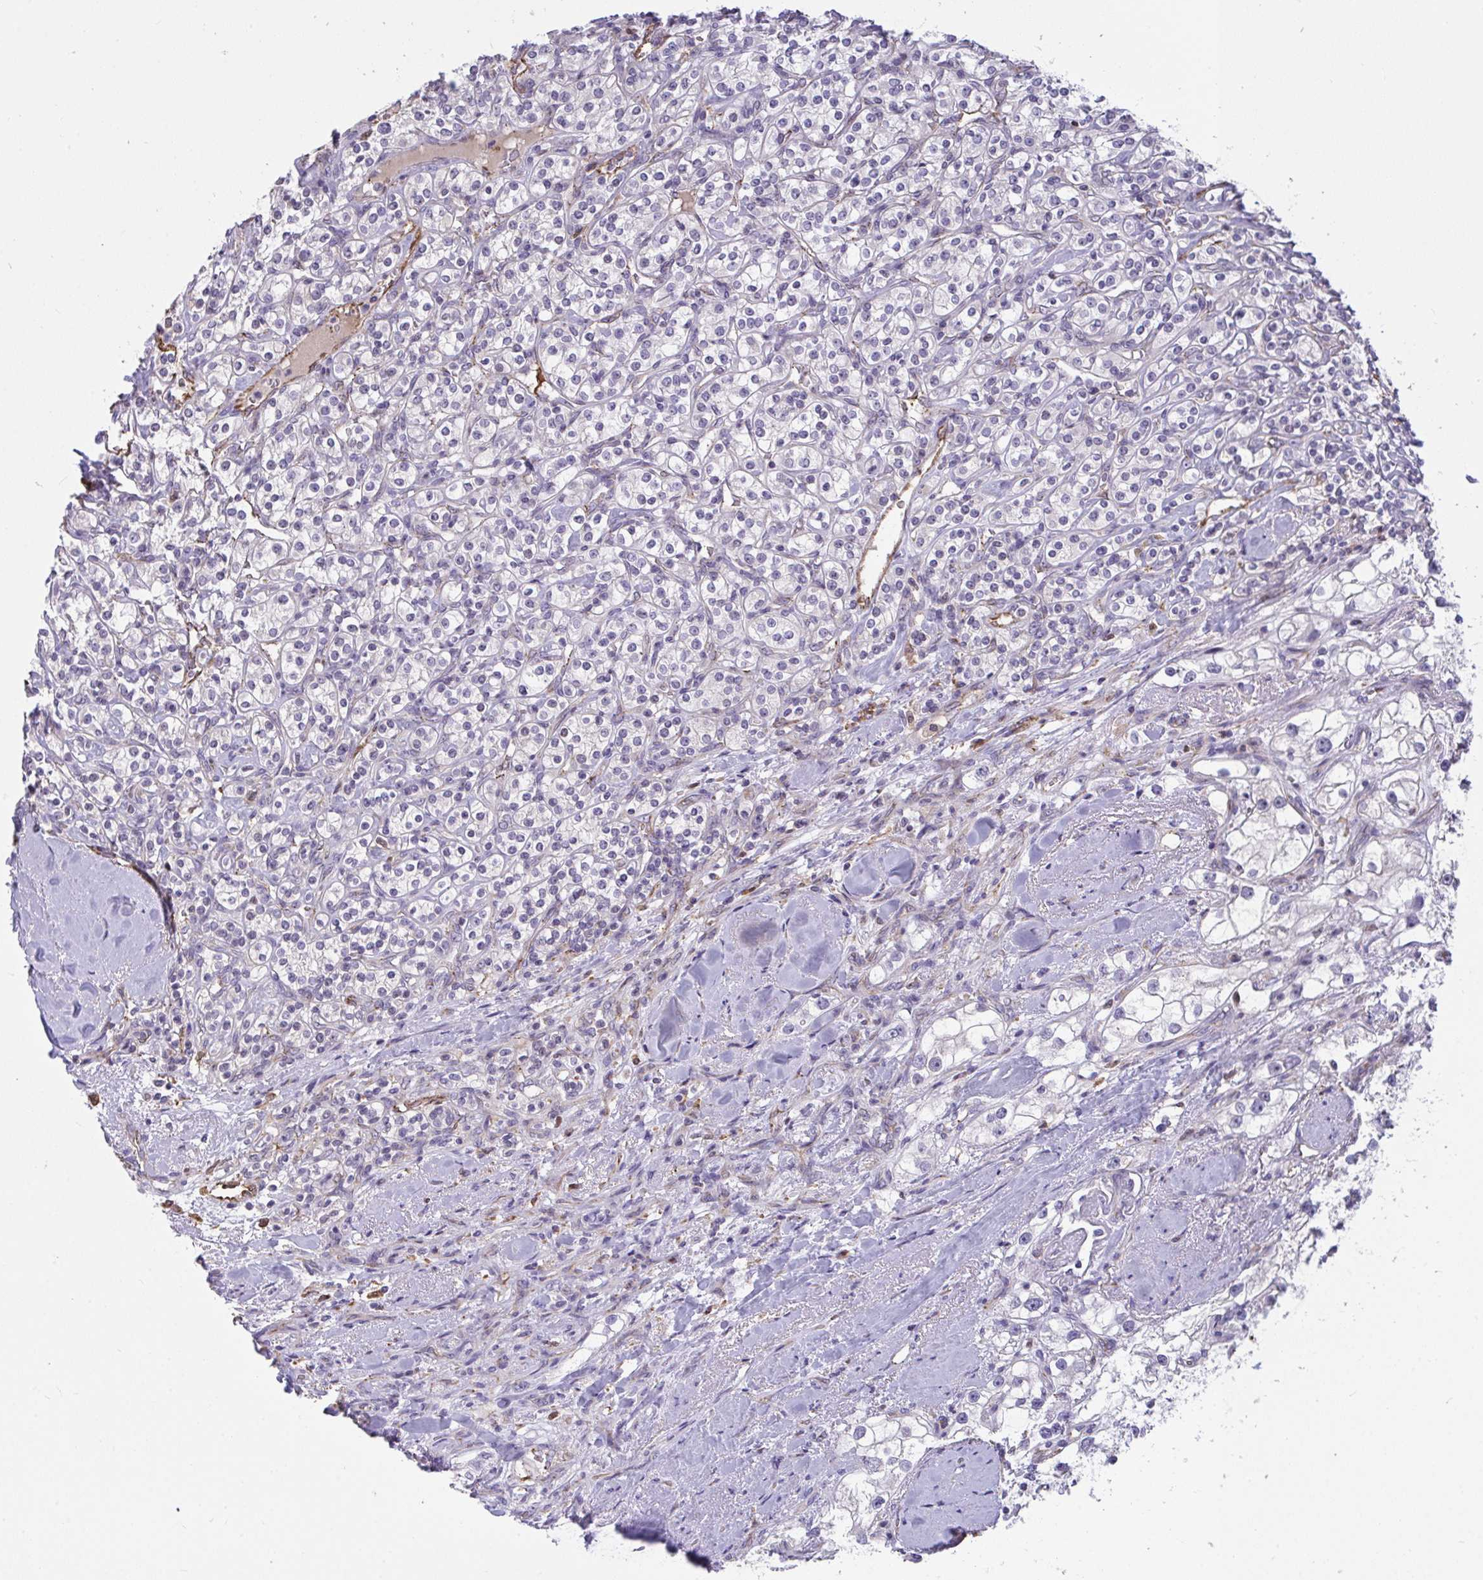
{"staining": {"intensity": "negative", "quantity": "none", "location": "none"}, "tissue": "renal cancer", "cell_type": "Tumor cells", "image_type": "cancer", "snomed": [{"axis": "morphology", "description": "Adenocarcinoma, NOS"}, {"axis": "topography", "description": "Kidney"}], "caption": "Renal cancer (adenocarcinoma) was stained to show a protein in brown. There is no significant staining in tumor cells. (Stains: DAB immunohistochemistry with hematoxylin counter stain, Microscopy: brightfield microscopy at high magnification).", "gene": "SEMA6B", "patient": {"sex": "male", "age": 77}}